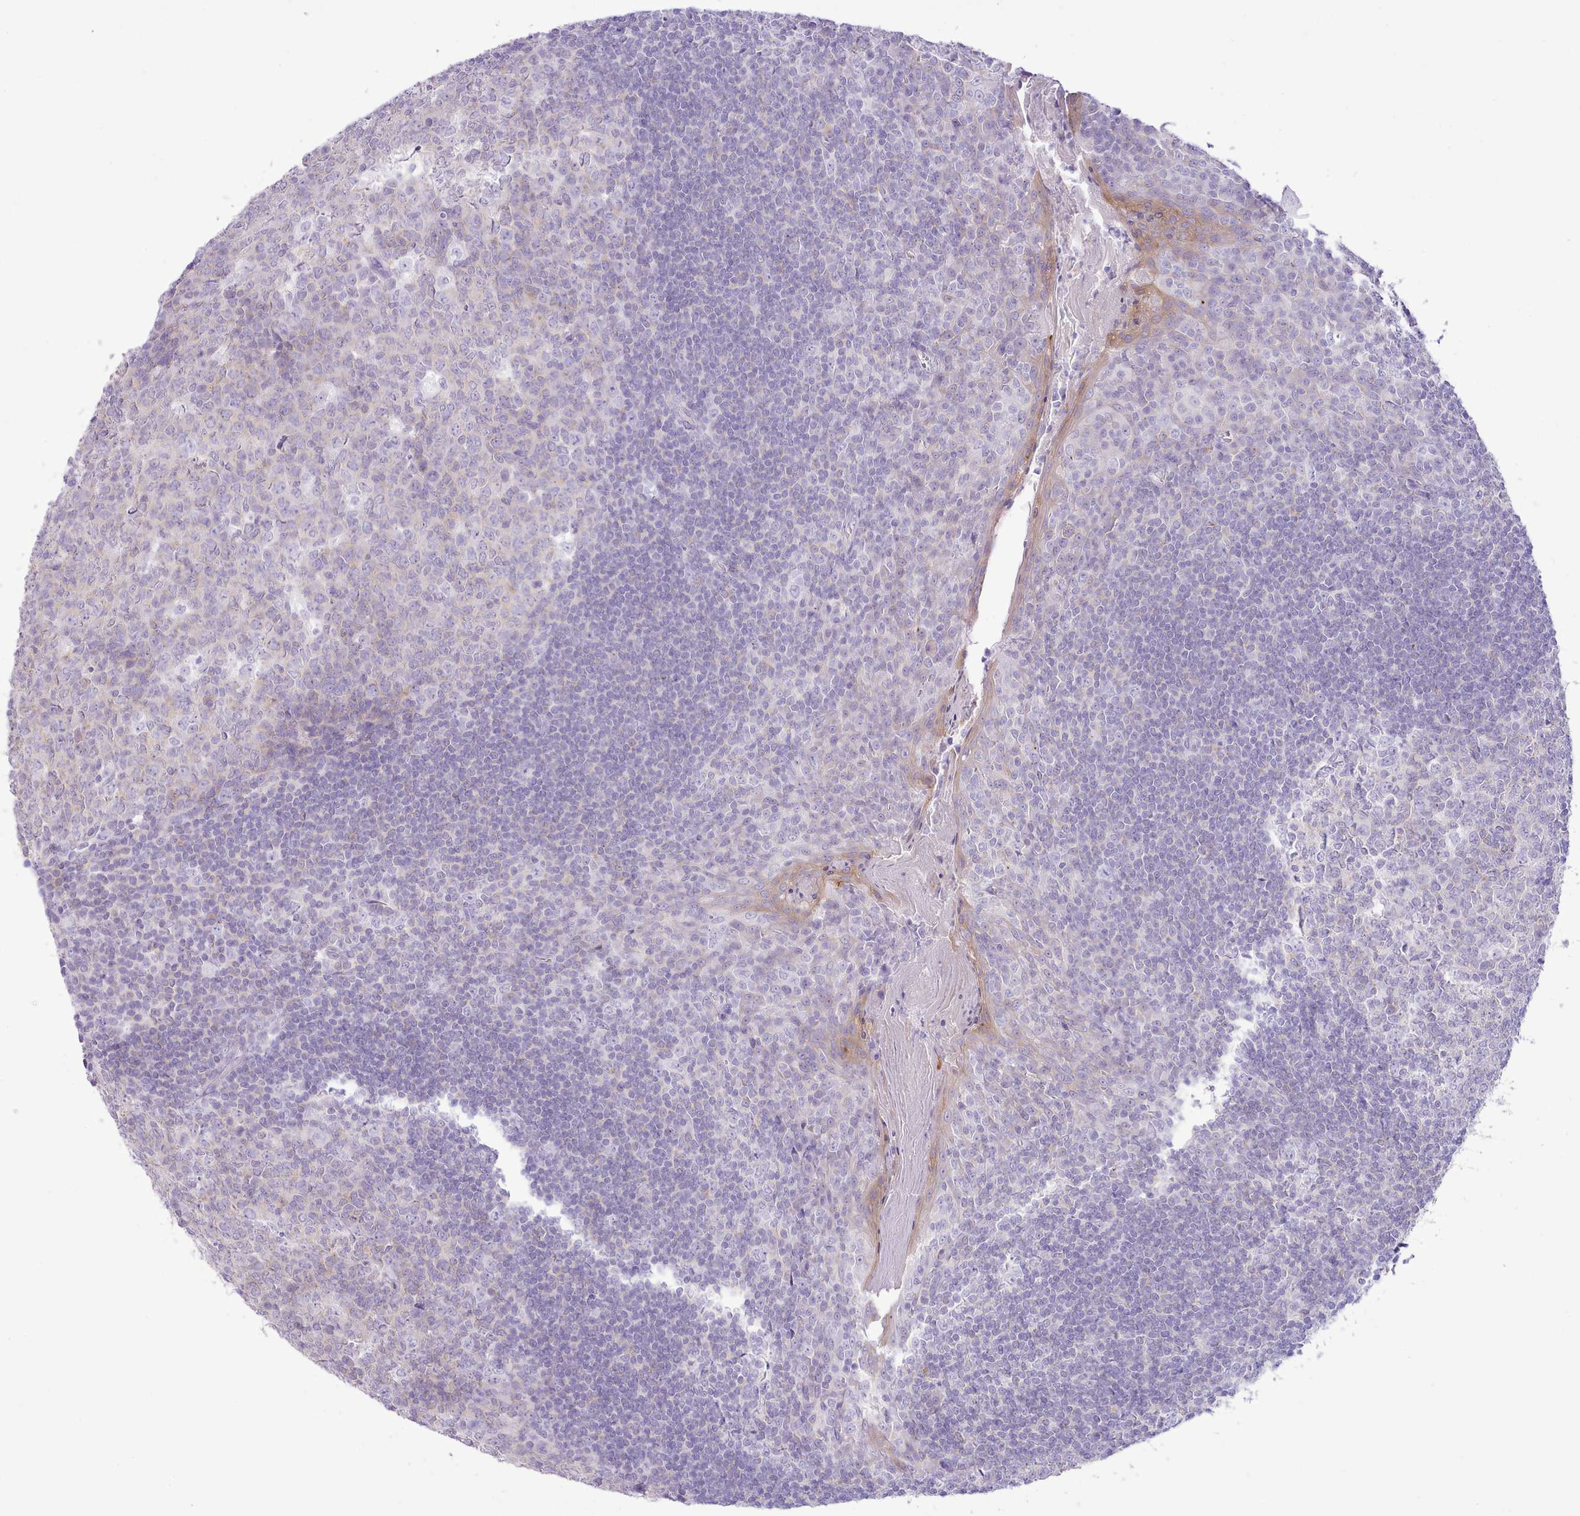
{"staining": {"intensity": "negative", "quantity": "none", "location": "none"}, "tissue": "tonsil", "cell_type": "Germinal center cells", "image_type": "normal", "snomed": [{"axis": "morphology", "description": "Normal tissue, NOS"}, {"axis": "topography", "description": "Tonsil"}], "caption": "IHC photomicrograph of benign tonsil stained for a protein (brown), which reveals no staining in germinal center cells.", "gene": "MDFI", "patient": {"sex": "male", "age": 27}}